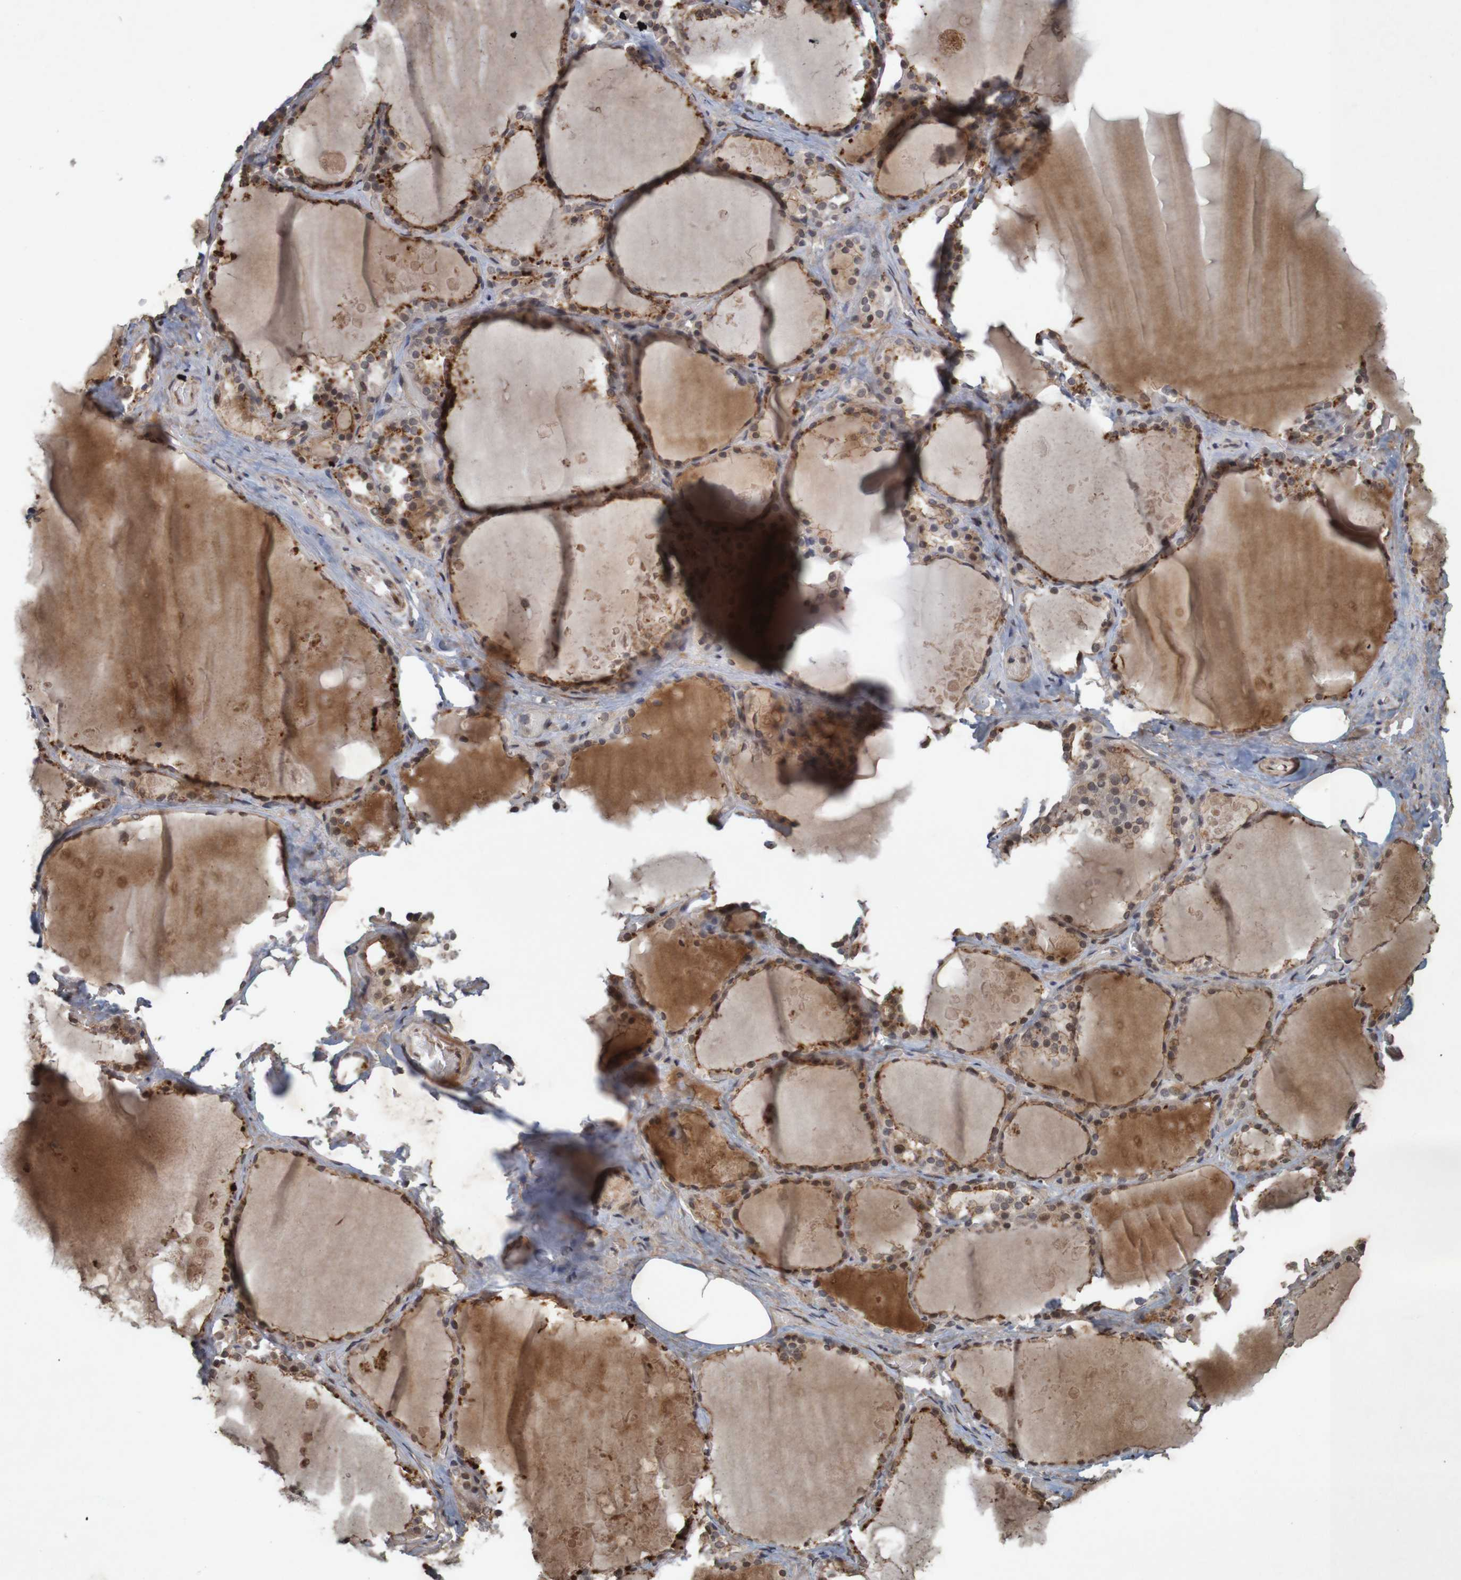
{"staining": {"intensity": "moderate", "quantity": ">75%", "location": "cytoplasmic/membranous"}, "tissue": "thyroid gland", "cell_type": "Glandular cells", "image_type": "normal", "snomed": [{"axis": "morphology", "description": "Normal tissue, NOS"}, {"axis": "topography", "description": "Thyroid gland"}], "caption": "Immunohistochemistry (DAB (3,3'-diaminobenzidine)) staining of normal thyroid gland demonstrates moderate cytoplasmic/membranous protein staining in approximately >75% of glandular cells.", "gene": "ARHGEF11", "patient": {"sex": "male", "age": 61}}